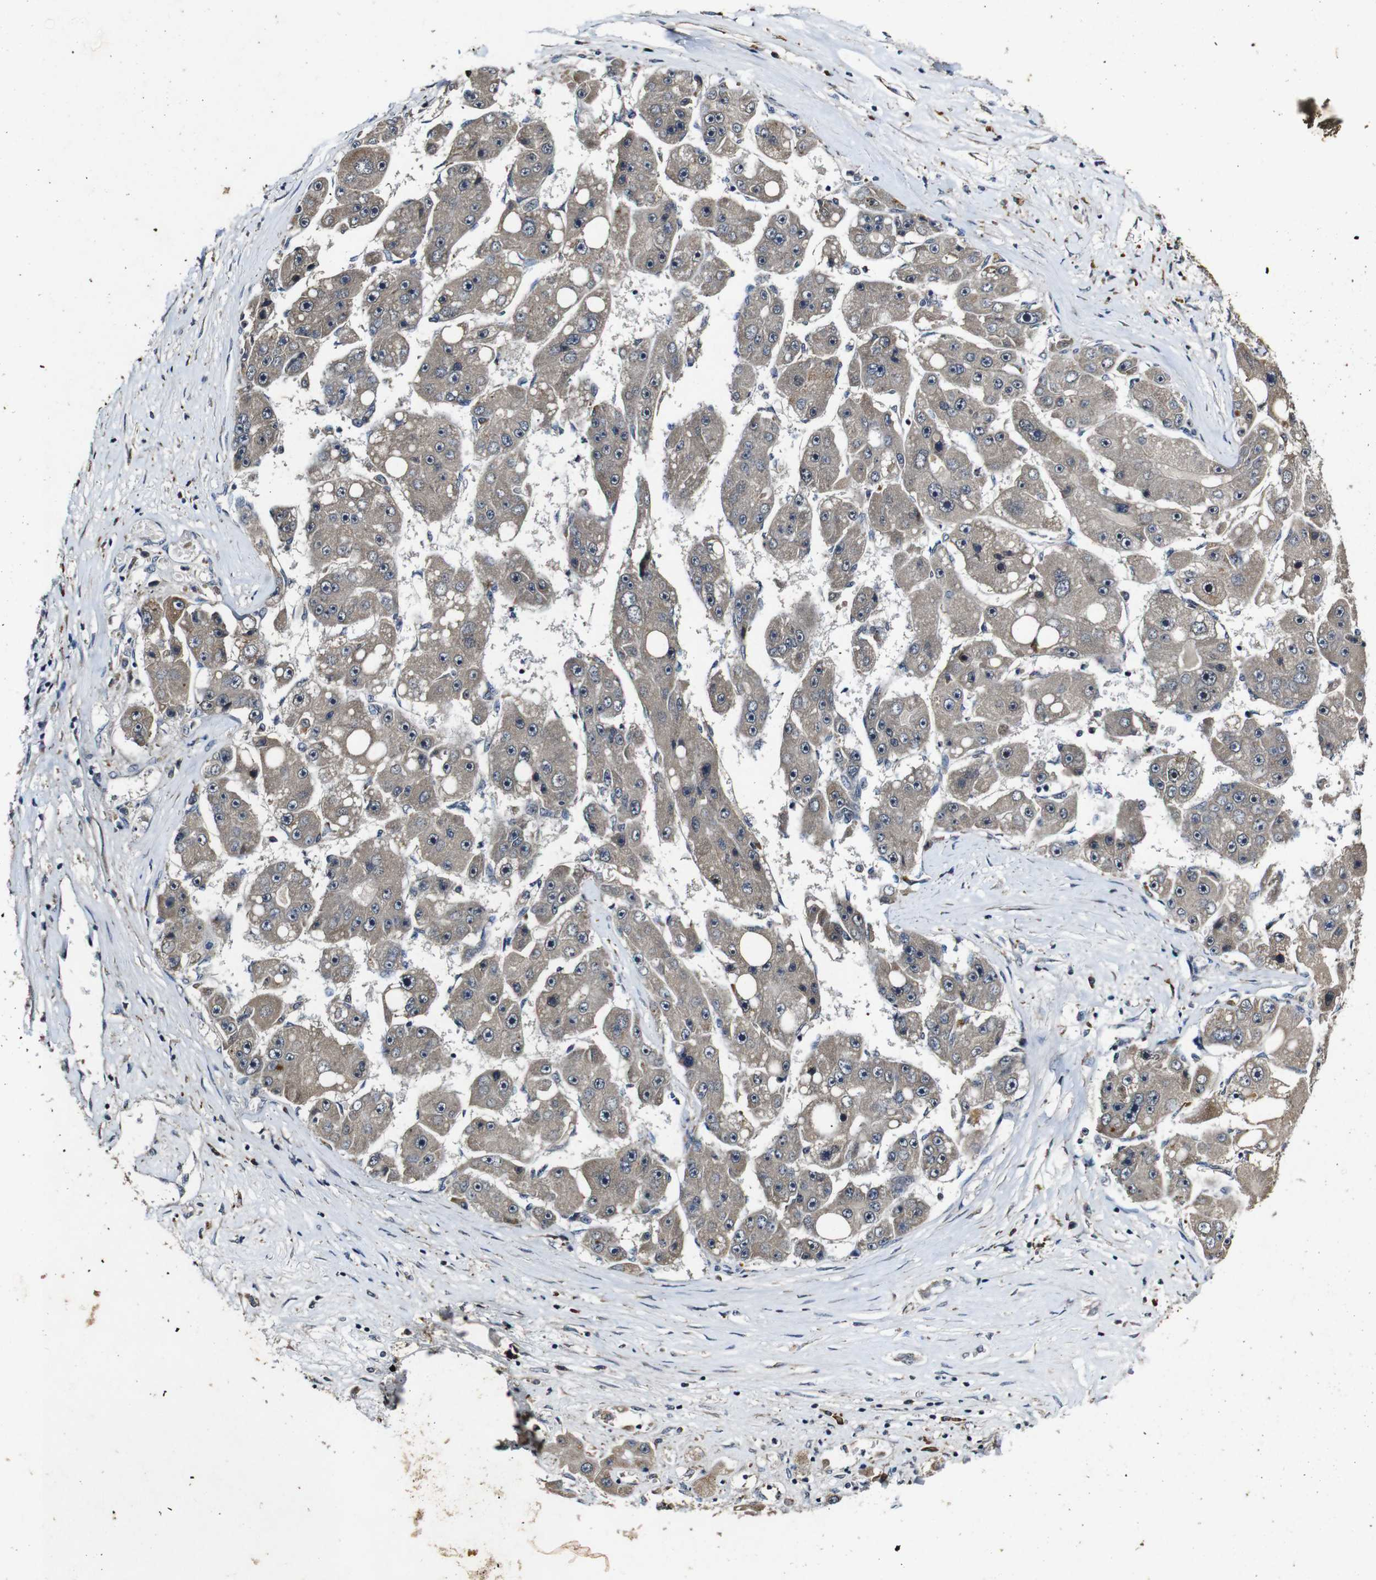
{"staining": {"intensity": "weak", "quantity": ">75%", "location": "cytoplasmic/membranous"}, "tissue": "liver cancer", "cell_type": "Tumor cells", "image_type": "cancer", "snomed": [{"axis": "morphology", "description": "Carcinoma, Hepatocellular, NOS"}, {"axis": "topography", "description": "Liver"}], "caption": "A low amount of weak cytoplasmic/membranous positivity is identified in approximately >75% of tumor cells in liver cancer tissue.", "gene": "MAGI2", "patient": {"sex": "female", "age": 61}}